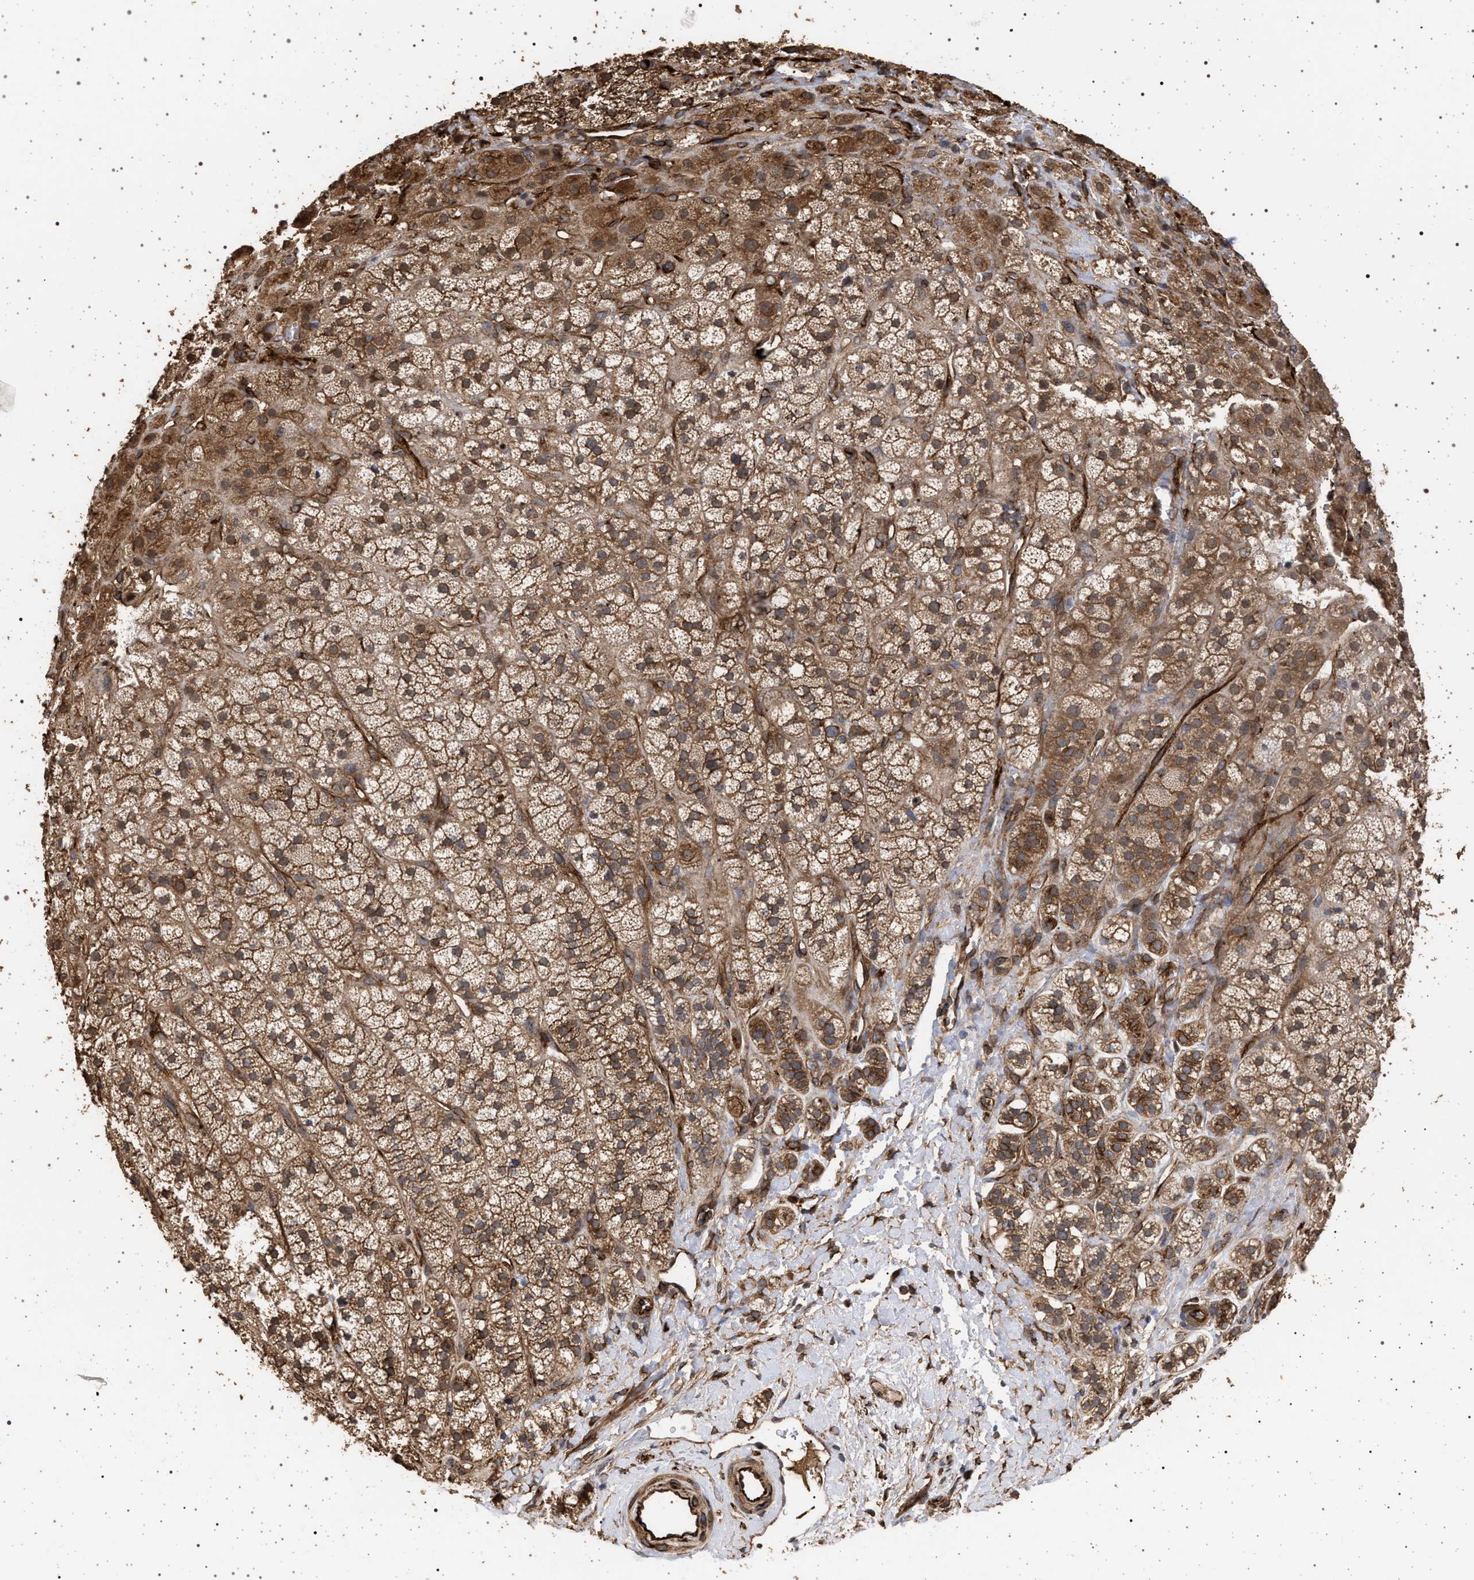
{"staining": {"intensity": "moderate", "quantity": ">75%", "location": "cytoplasmic/membranous"}, "tissue": "adrenal gland", "cell_type": "Glandular cells", "image_type": "normal", "snomed": [{"axis": "morphology", "description": "Normal tissue, NOS"}, {"axis": "topography", "description": "Adrenal gland"}], "caption": "Benign adrenal gland demonstrates moderate cytoplasmic/membranous expression in about >75% of glandular cells.", "gene": "IFT20", "patient": {"sex": "male", "age": 56}}